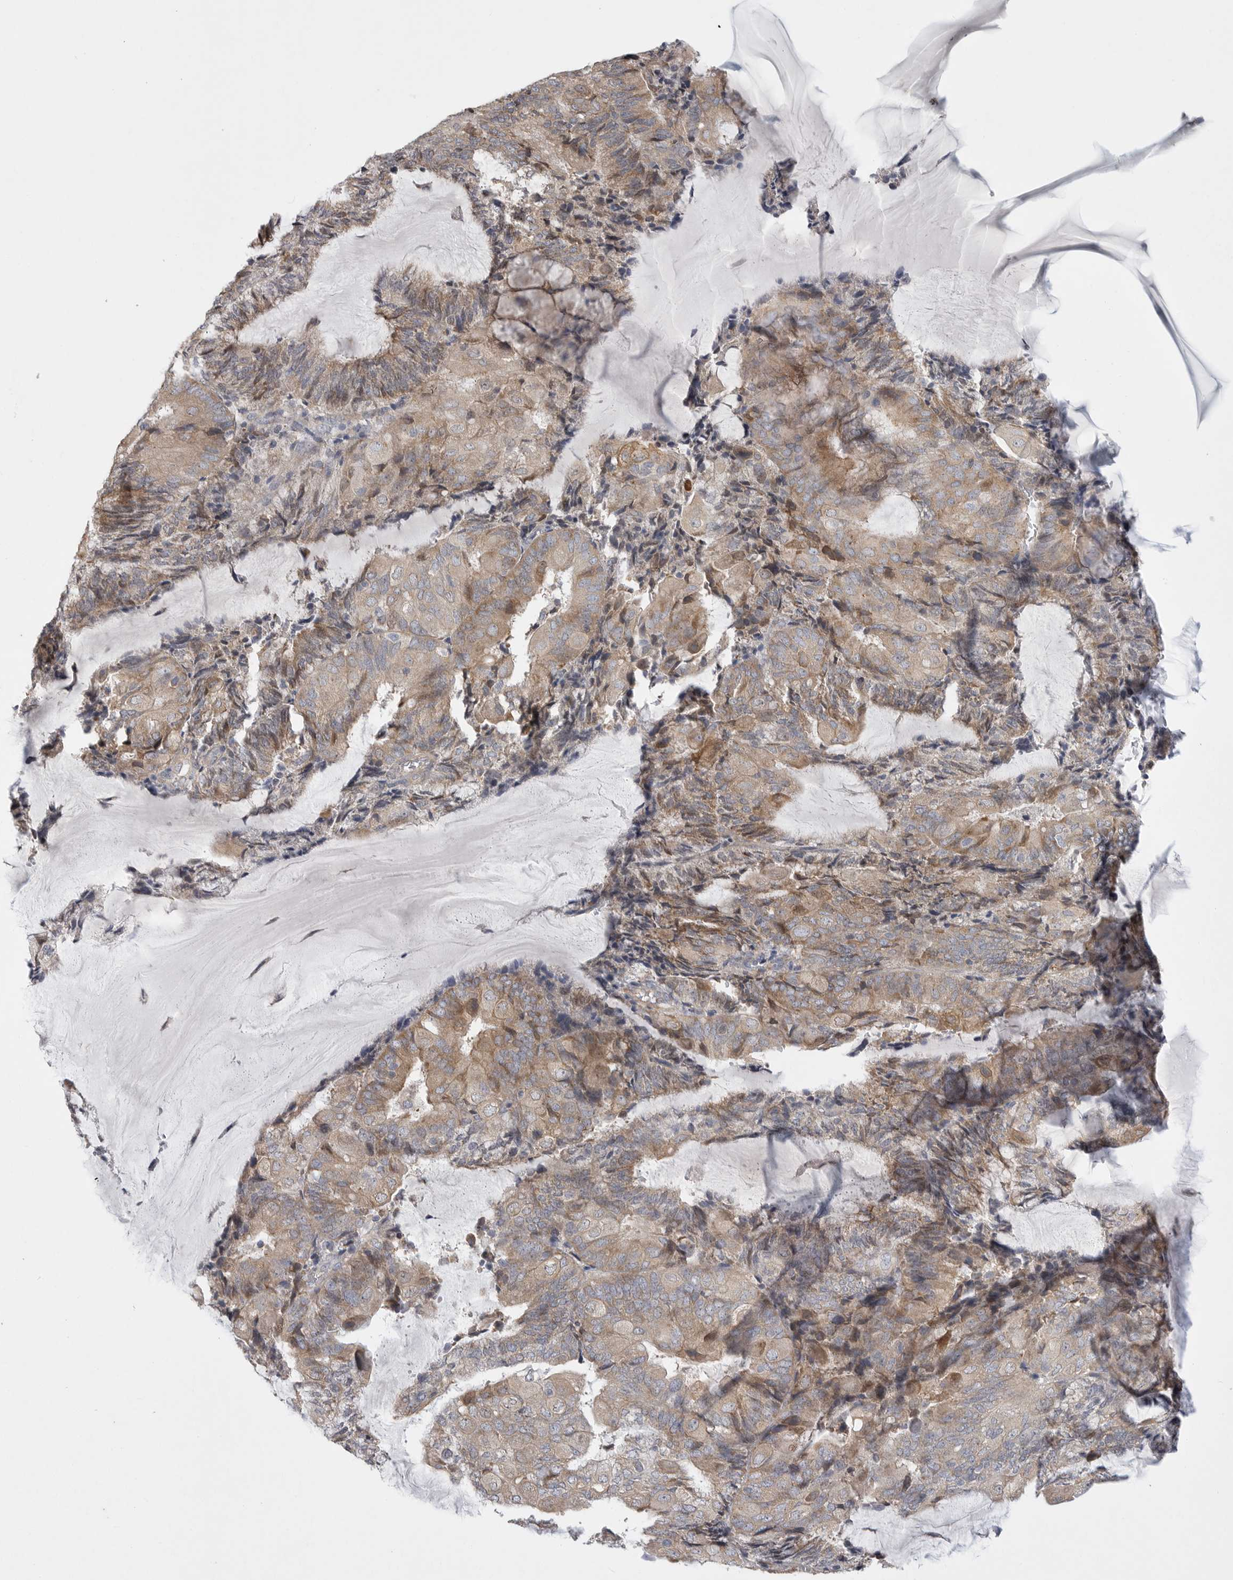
{"staining": {"intensity": "weak", "quantity": ">75%", "location": "cytoplasmic/membranous"}, "tissue": "endometrial cancer", "cell_type": "Tumor cells", "image_type": "cancer", "snomed": [{"axis": "morphology", "description": "Adenocarcinoma, NOS"}, {"axis": "topography", "description": "Endometrium"}], "caption": "Protein positivity by immunohistochemistry reveals weak cytoplasmic/membranous expression in approximately >75% of tumor cells in endometrial cancer (adenocarcinoma).", "gene": "FBXO43", "patient": {"sex": "female", "age": 81}}